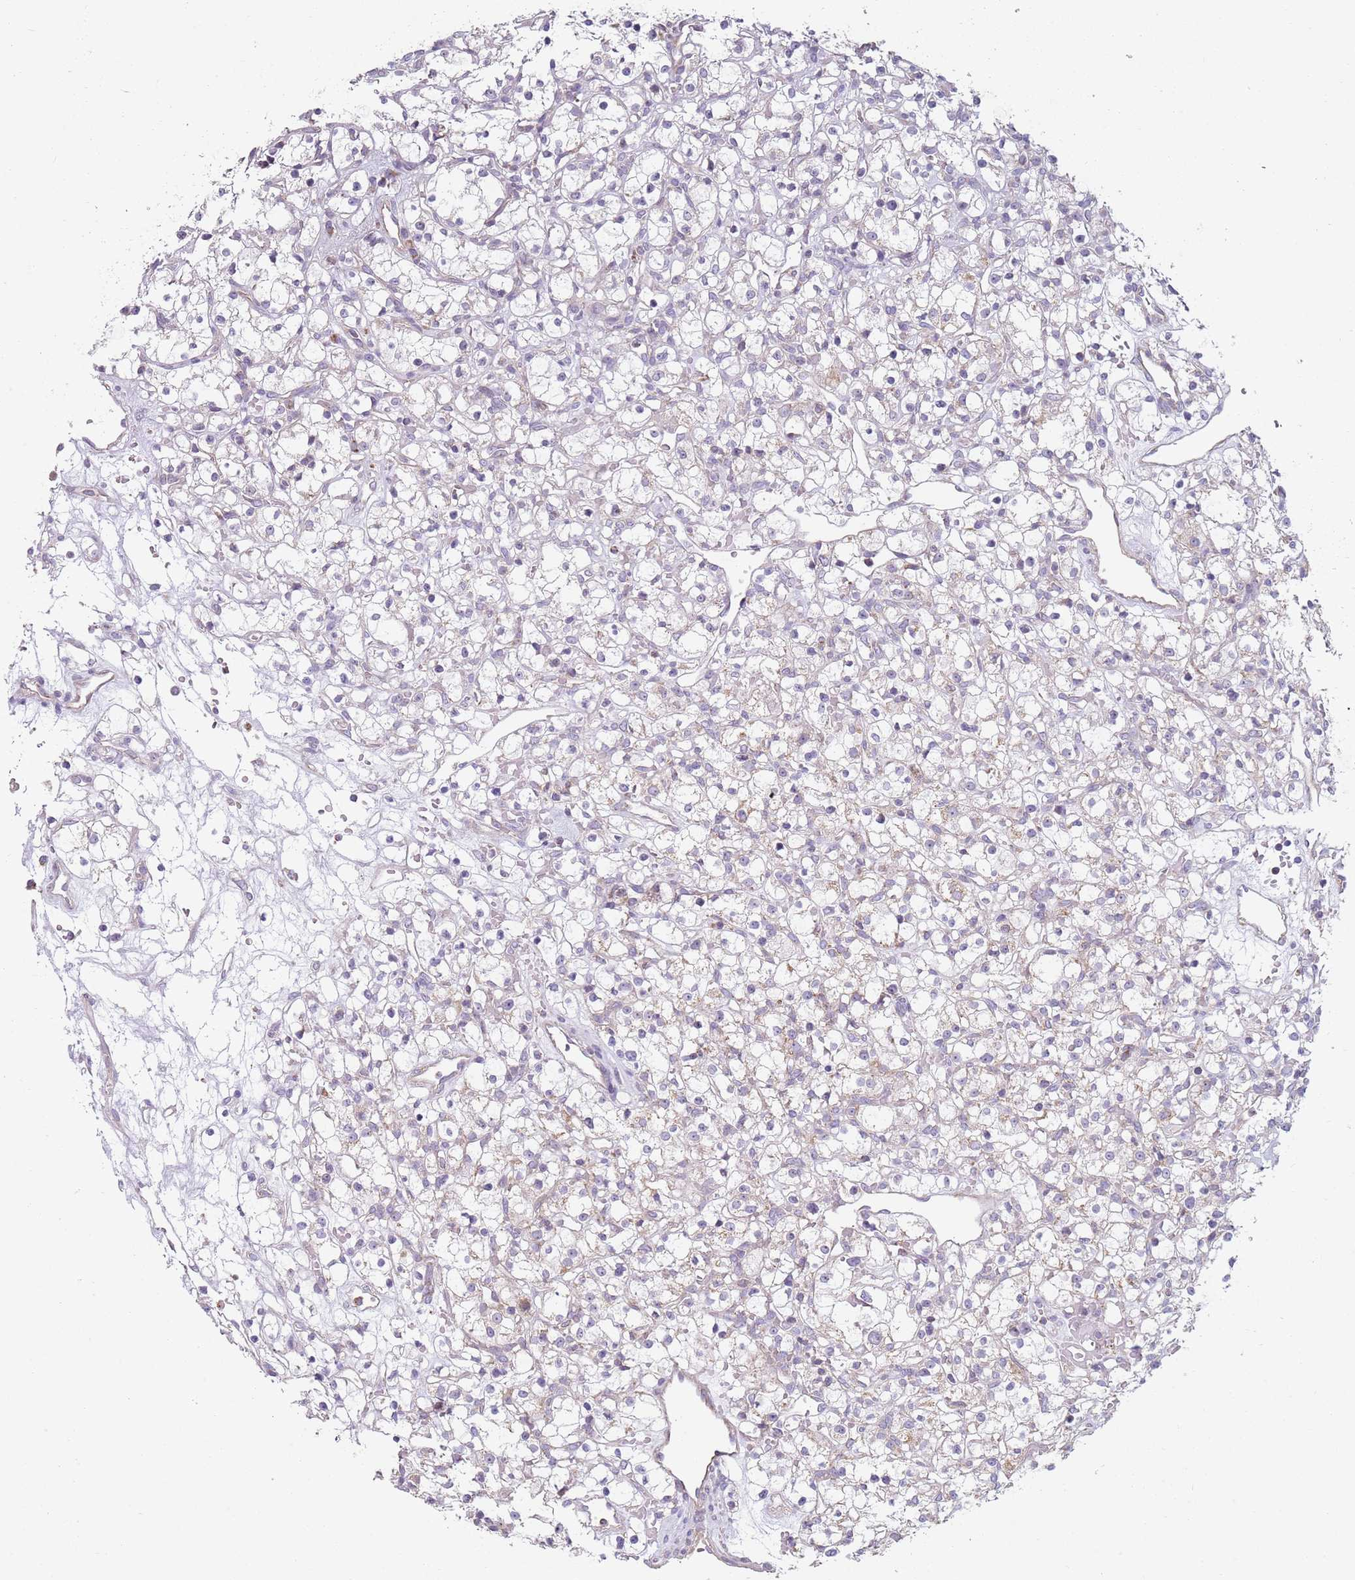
{"staining": {"intensity": "weak", "quantity": "<25%", "location": "cytoplasmic/membranous"}, "tissue": "renal cancer", "cell_type": "Tumor cells", "image_type": "cancer", "snomed": [{"axis": "morphology", "description": "Adenocarcinoma, NOS"}, {"axis": "topography", "description": "Kidney"}], "caption": "High magnification brightfield microscopy of renal cancer (adenocarcinoma) stained with DAB (3,3'-diaminobenzidine) (brown) and counterstained with hematoxylin (blue): tumor cells show no significant positivity. Brightfield microscopy of immunohistochemistry (IHC) stained with DAB (brown) and hematoxylin (blue), captured at high magnification.", "gene": "GAS8", "patient": {"sex": "female", "age": 59}}